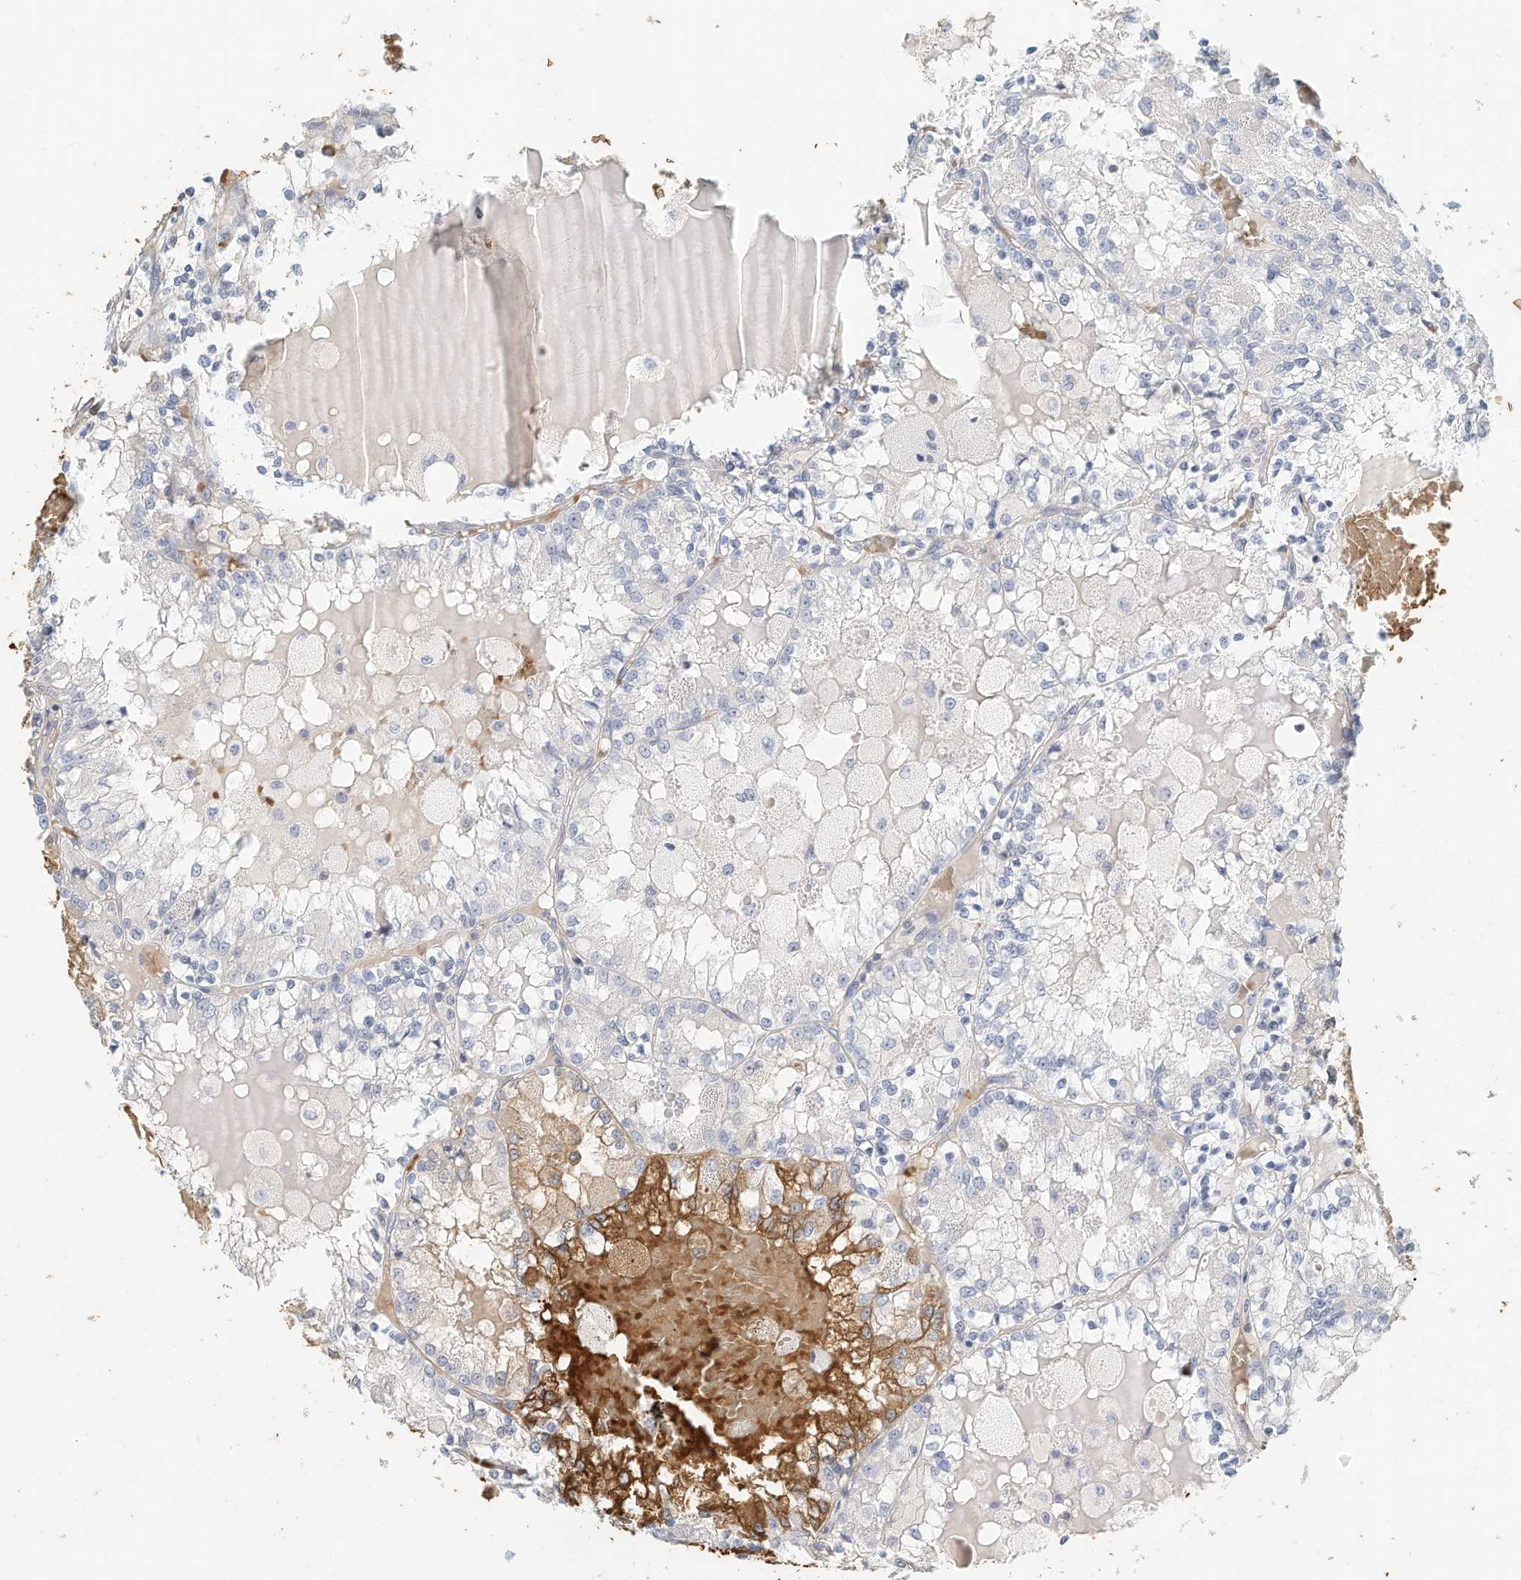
{"staining": {"intensity": "negative", "quantity": "none", "location": "none"}, "tissue": "renal cancer", "cell_type": "Tumor cells", "image_type": "cancer", "snomed": [{"axis": "morphology", "description": "Adenocarcinoma, NOS"}, {"axis": "topography", "description": "Kidney"}], "caption": "Immunohistochemistry (IHC) of human adenocarcinoma (renal) exhibits no expression in tumor cells.", "gene": "RCAN3", "patient": {"sex": "female", "age": 56}}